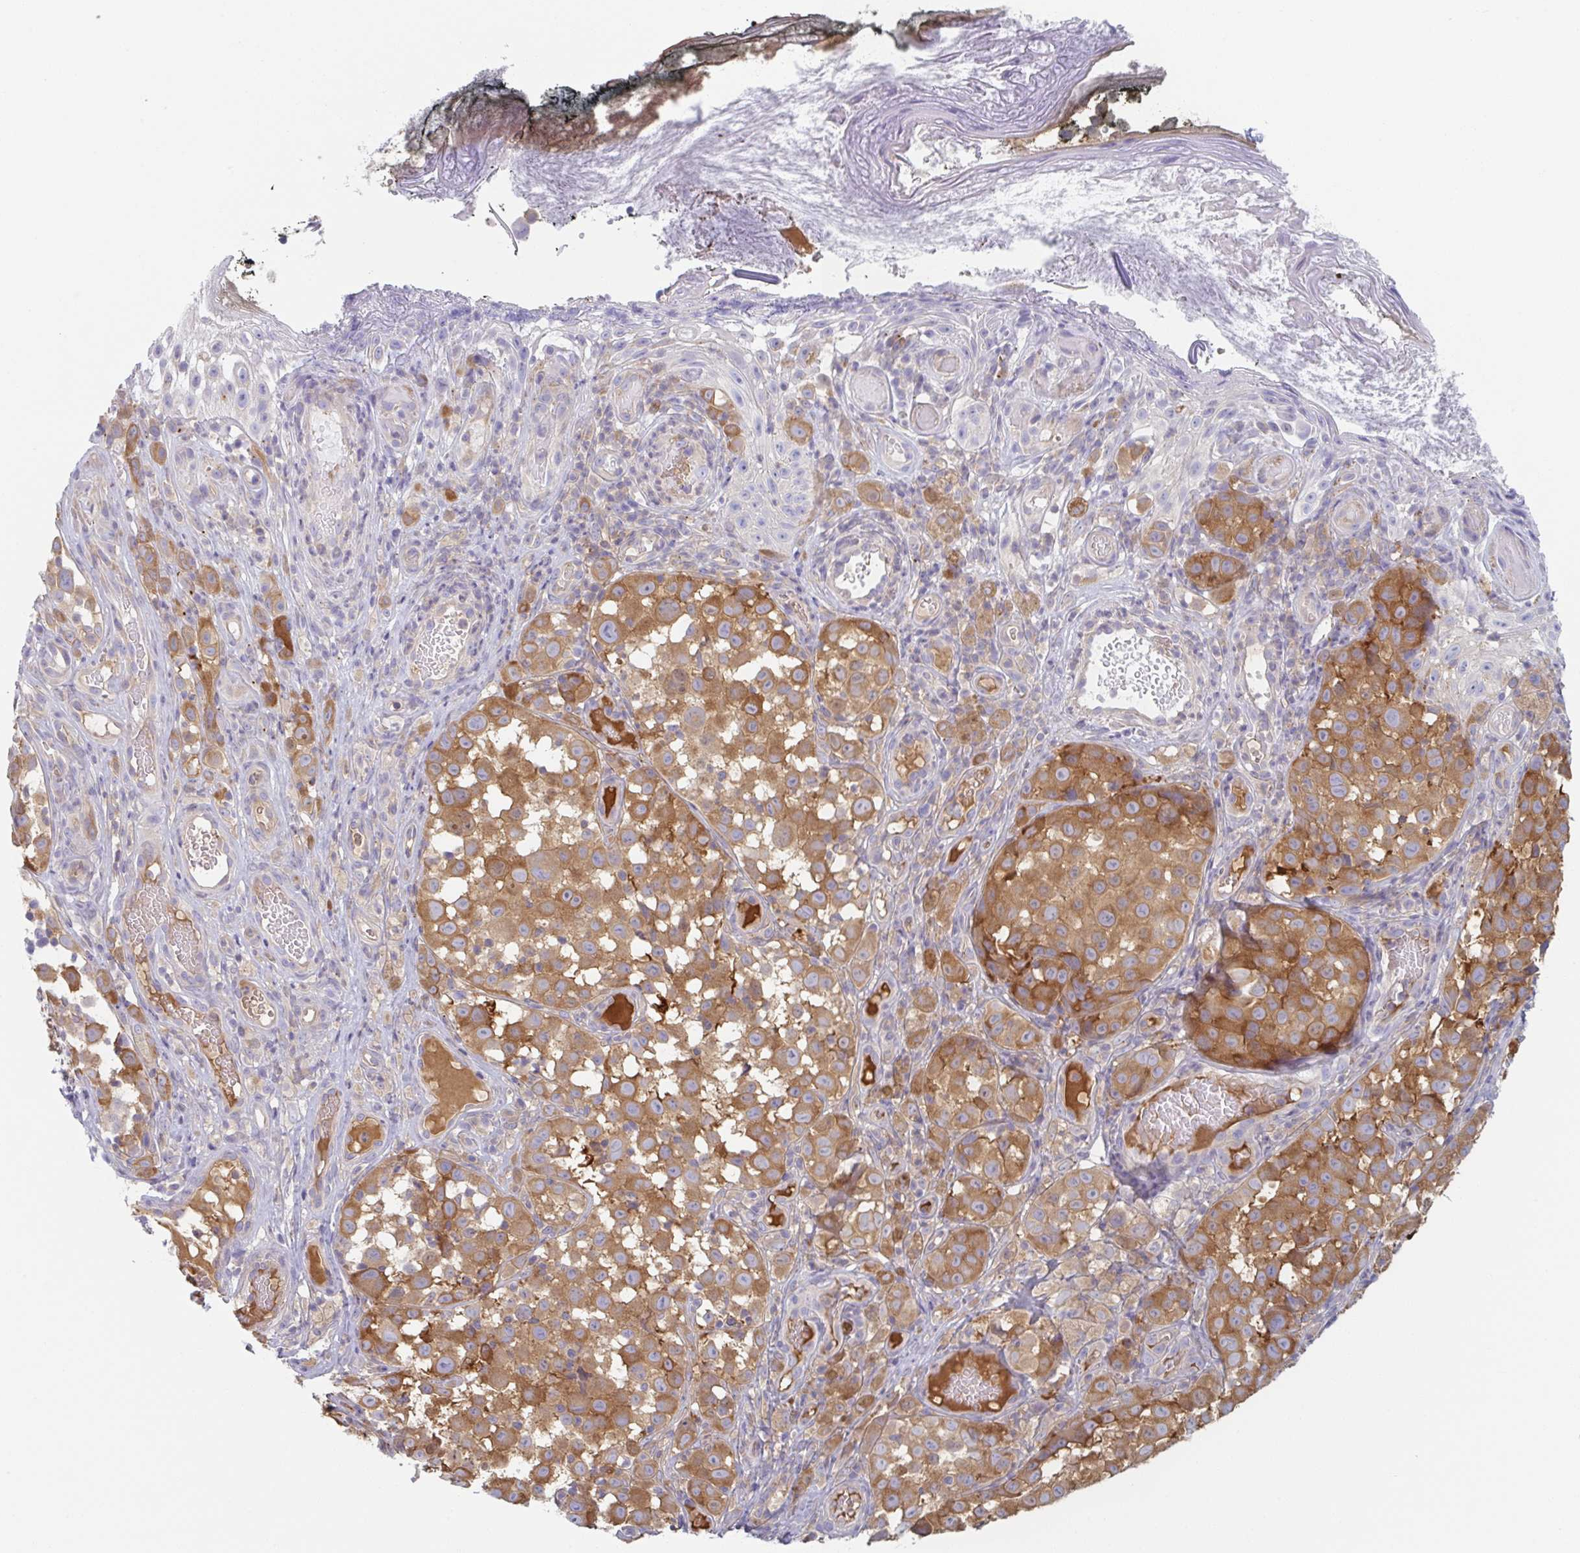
{"staining": {"intensity": "moderate", "quantity": ">75%", "location": "cytoplasmic/membranous"}, "tissue": "melanoma", "cell_type": "Tumor cells", "image_type": "cancer", "snomed": [{"axis": "morphology", "description": "Malignant melanoma, NOS"}, {"axis": "topography", "description": "Skin"}], "caption": "Immunohistochemistry (IHC) staining of melanoma, which displays medium levels of moderate cytoplasmic/membranous staining in approximately >75% of tumor cells indicating moderate cytoplasmic/membranous protein staining. The staining was performed using DAB (brown) for protein detection and nuclei were counterstained in hematoxylin (blue).", "gene": "AMPD2", "patient": {"sex": "male", "age": 64}}